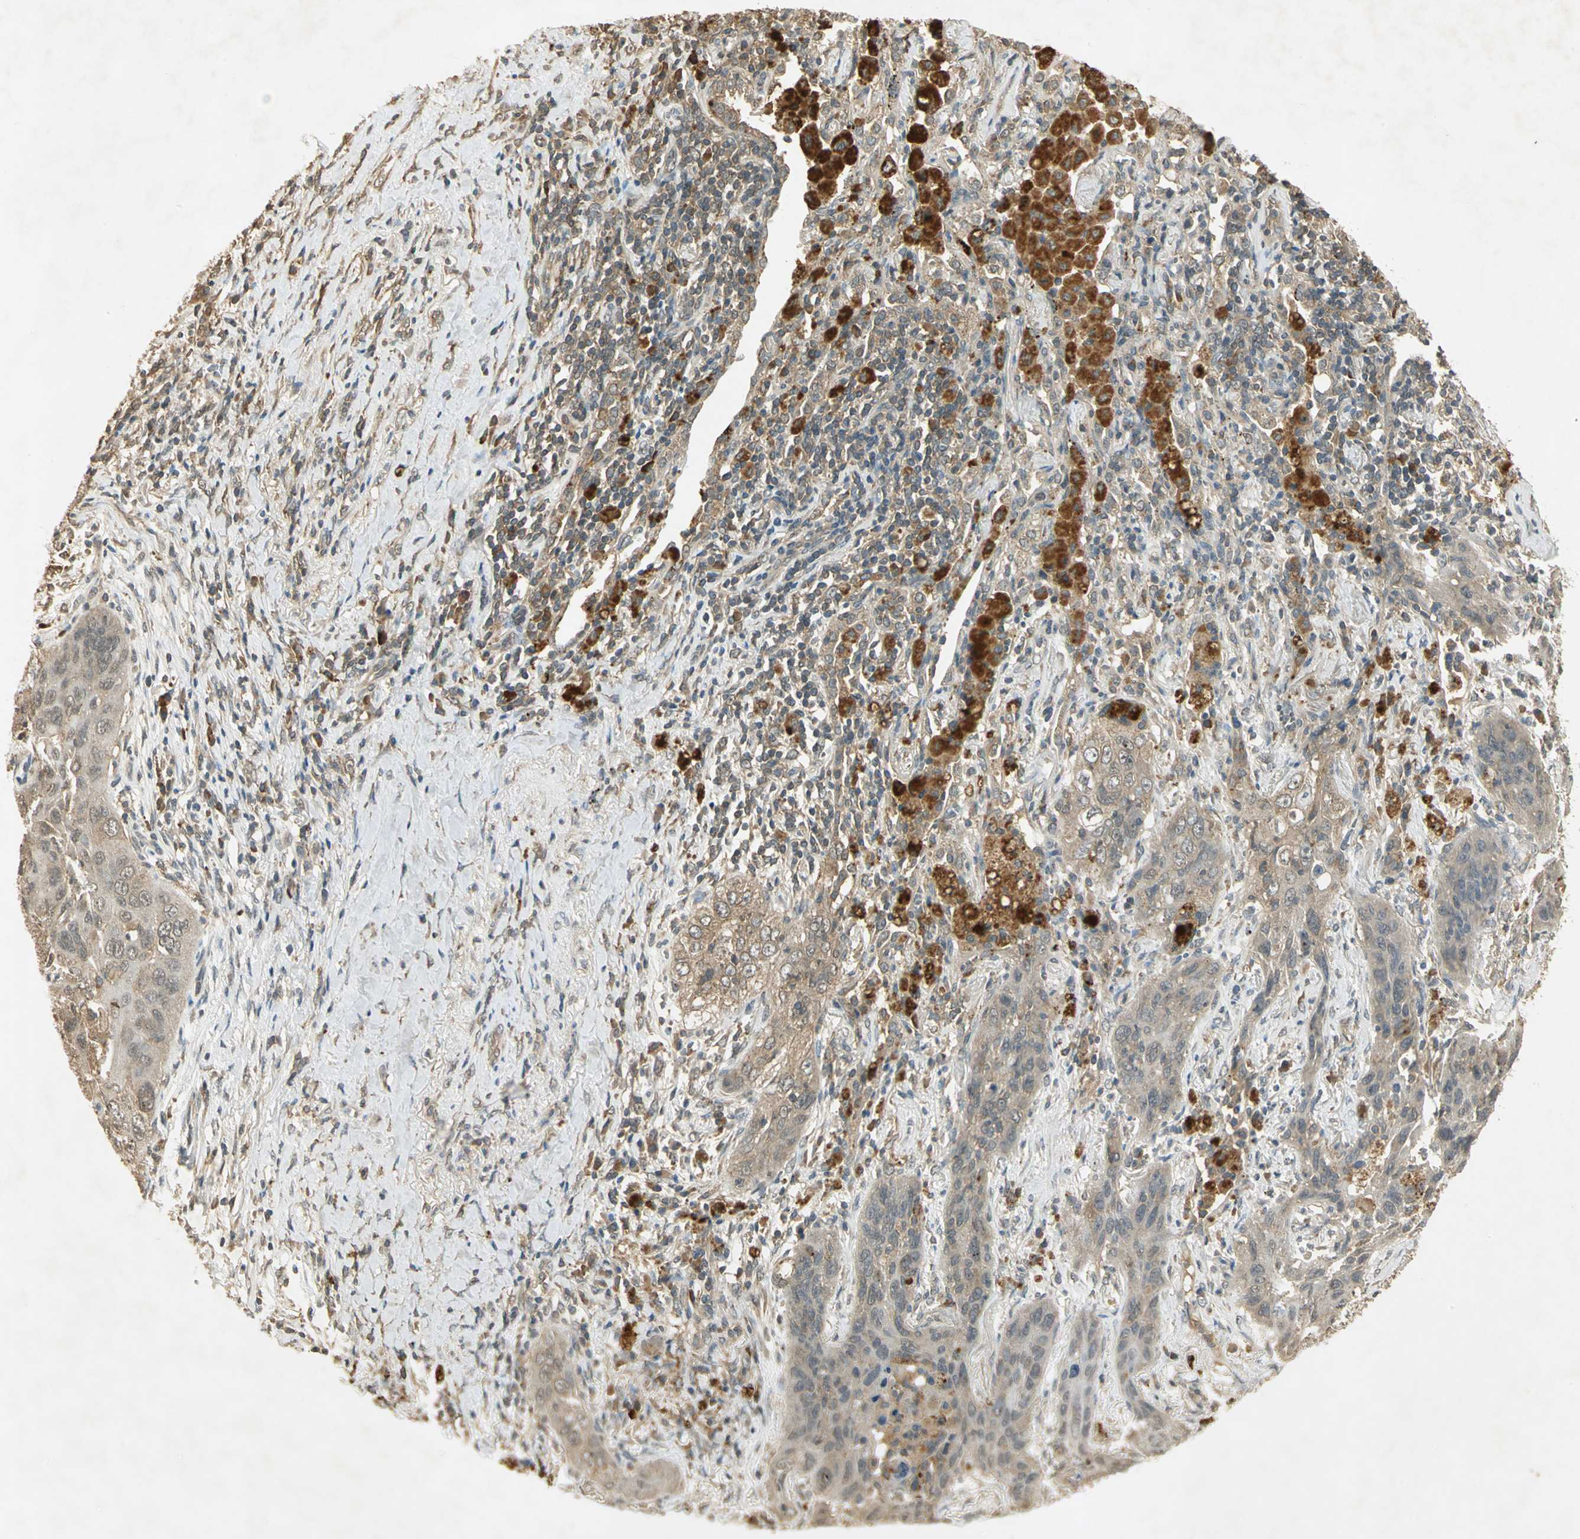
{"staining": {"intensity": "weak", "quantity": ">75%", "location": "cytoplasmic/membranous"}, "tissue": "lung cancer", "cell_type": "Tumor cells", "image_type": "cancer", "snomed": [{"axis": "morphology", "description": "Squamous cell carcinoma, NOS"}, {"axis": "topography", "description": "Lung"}], "caption": "Immunohistochemistry (IHC) of human lung squamous cell carcinoma reveals low levels of weak cytoplasmic/membranous expression in about >75% of tumor cells.", "gene": "KEAP1", "patient": {"sex": "female", "age": 67}}